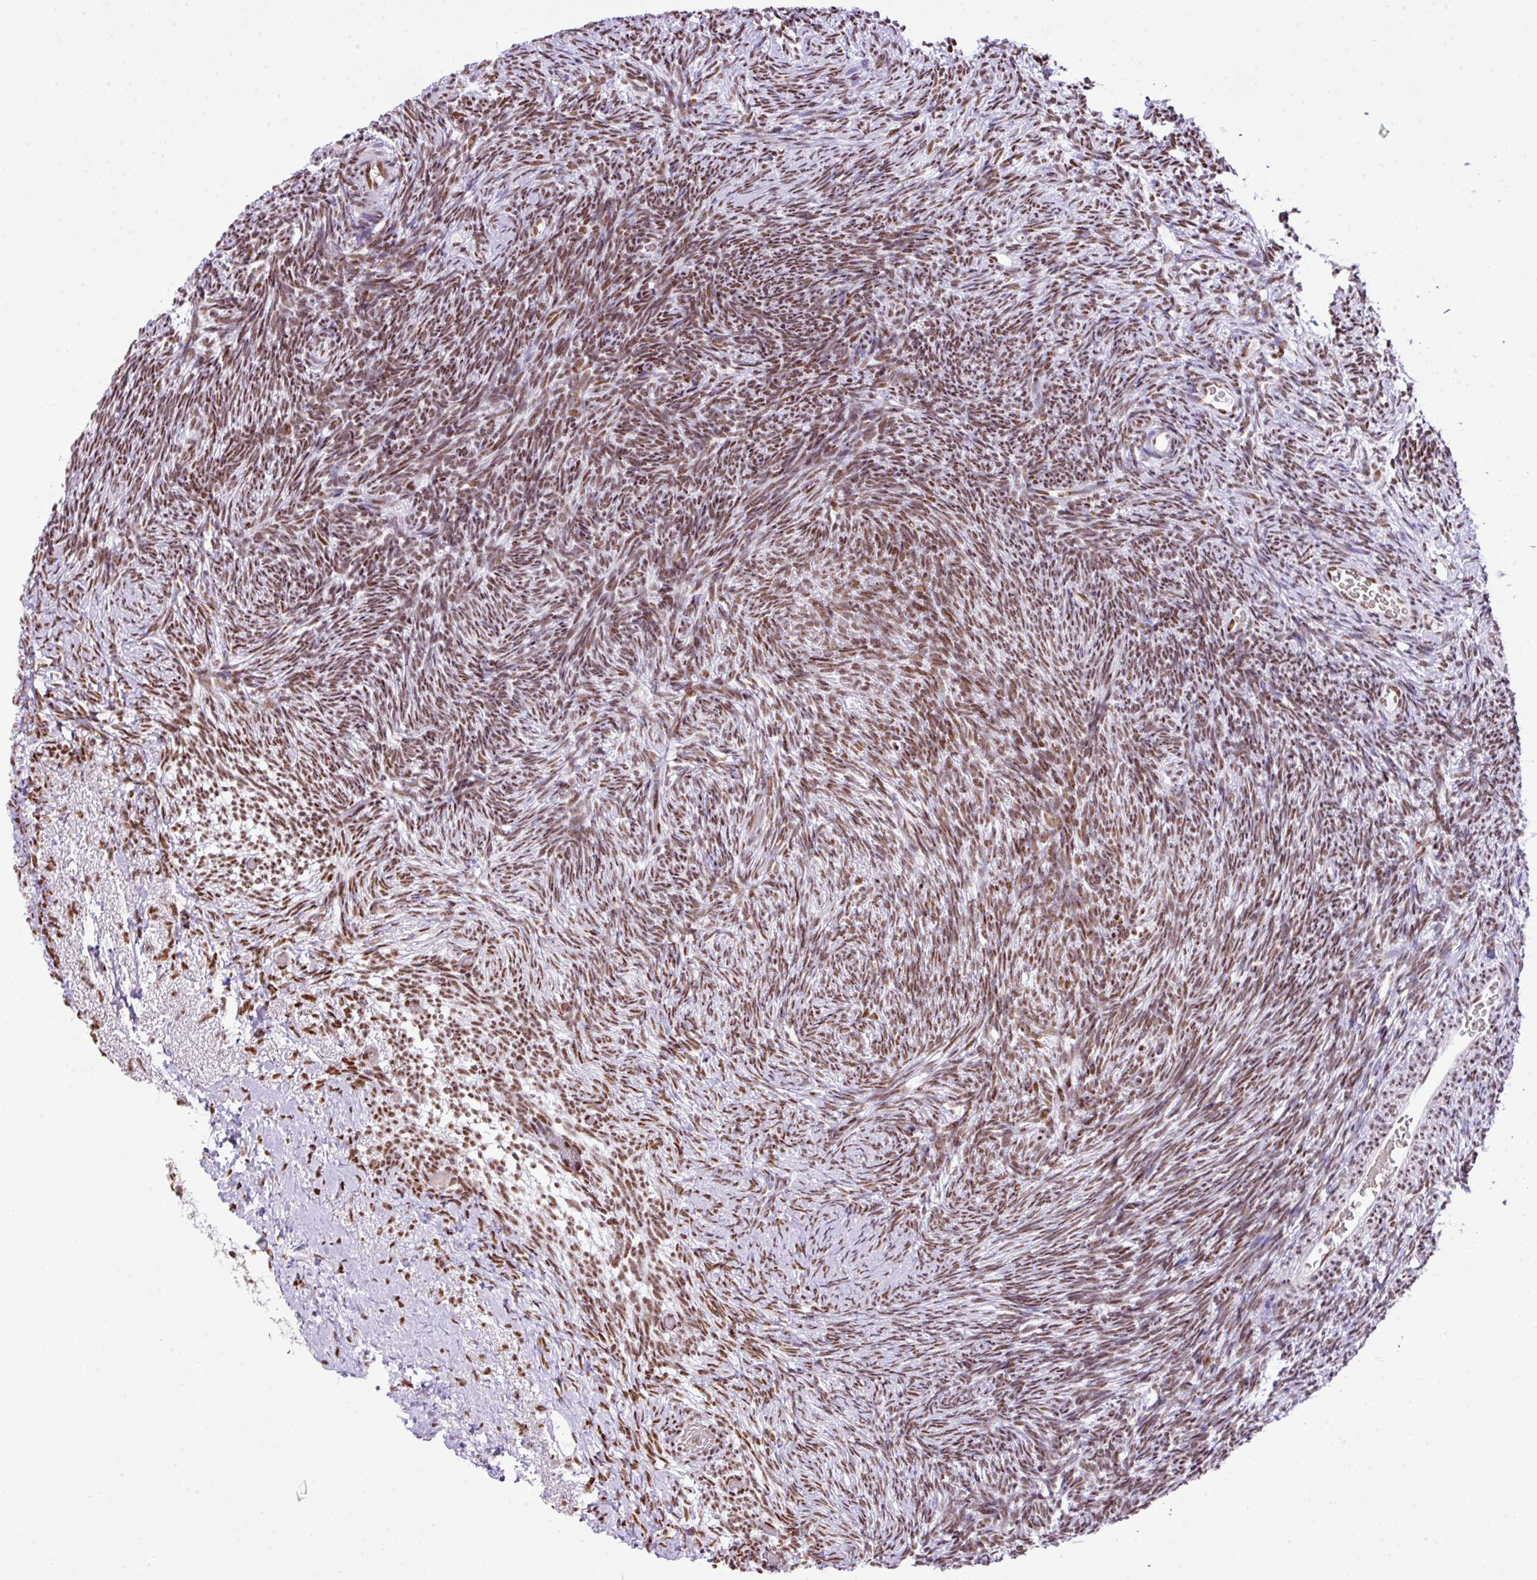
{"staining": {"intensity": "moderate", "quantity": ">75%", "location": "nuclear"}, "tissue": "ovary", "cell_type": "Ovarian stroma cells", "image_type": "normal", "snomed": [{"axis": "morphology", "description": "Normal tissue, NOS"}, {"axis": "topography", "description": "Ovary"}], "caption": "This micrograph demonstrates immunohistochemistry staining of unremarkable ovary, with medium moderate nuclear positivity in approximately >75% of ovarian stroma cells.", "gene": "RARG", "patient": {"sex": "female", "age": 39}}